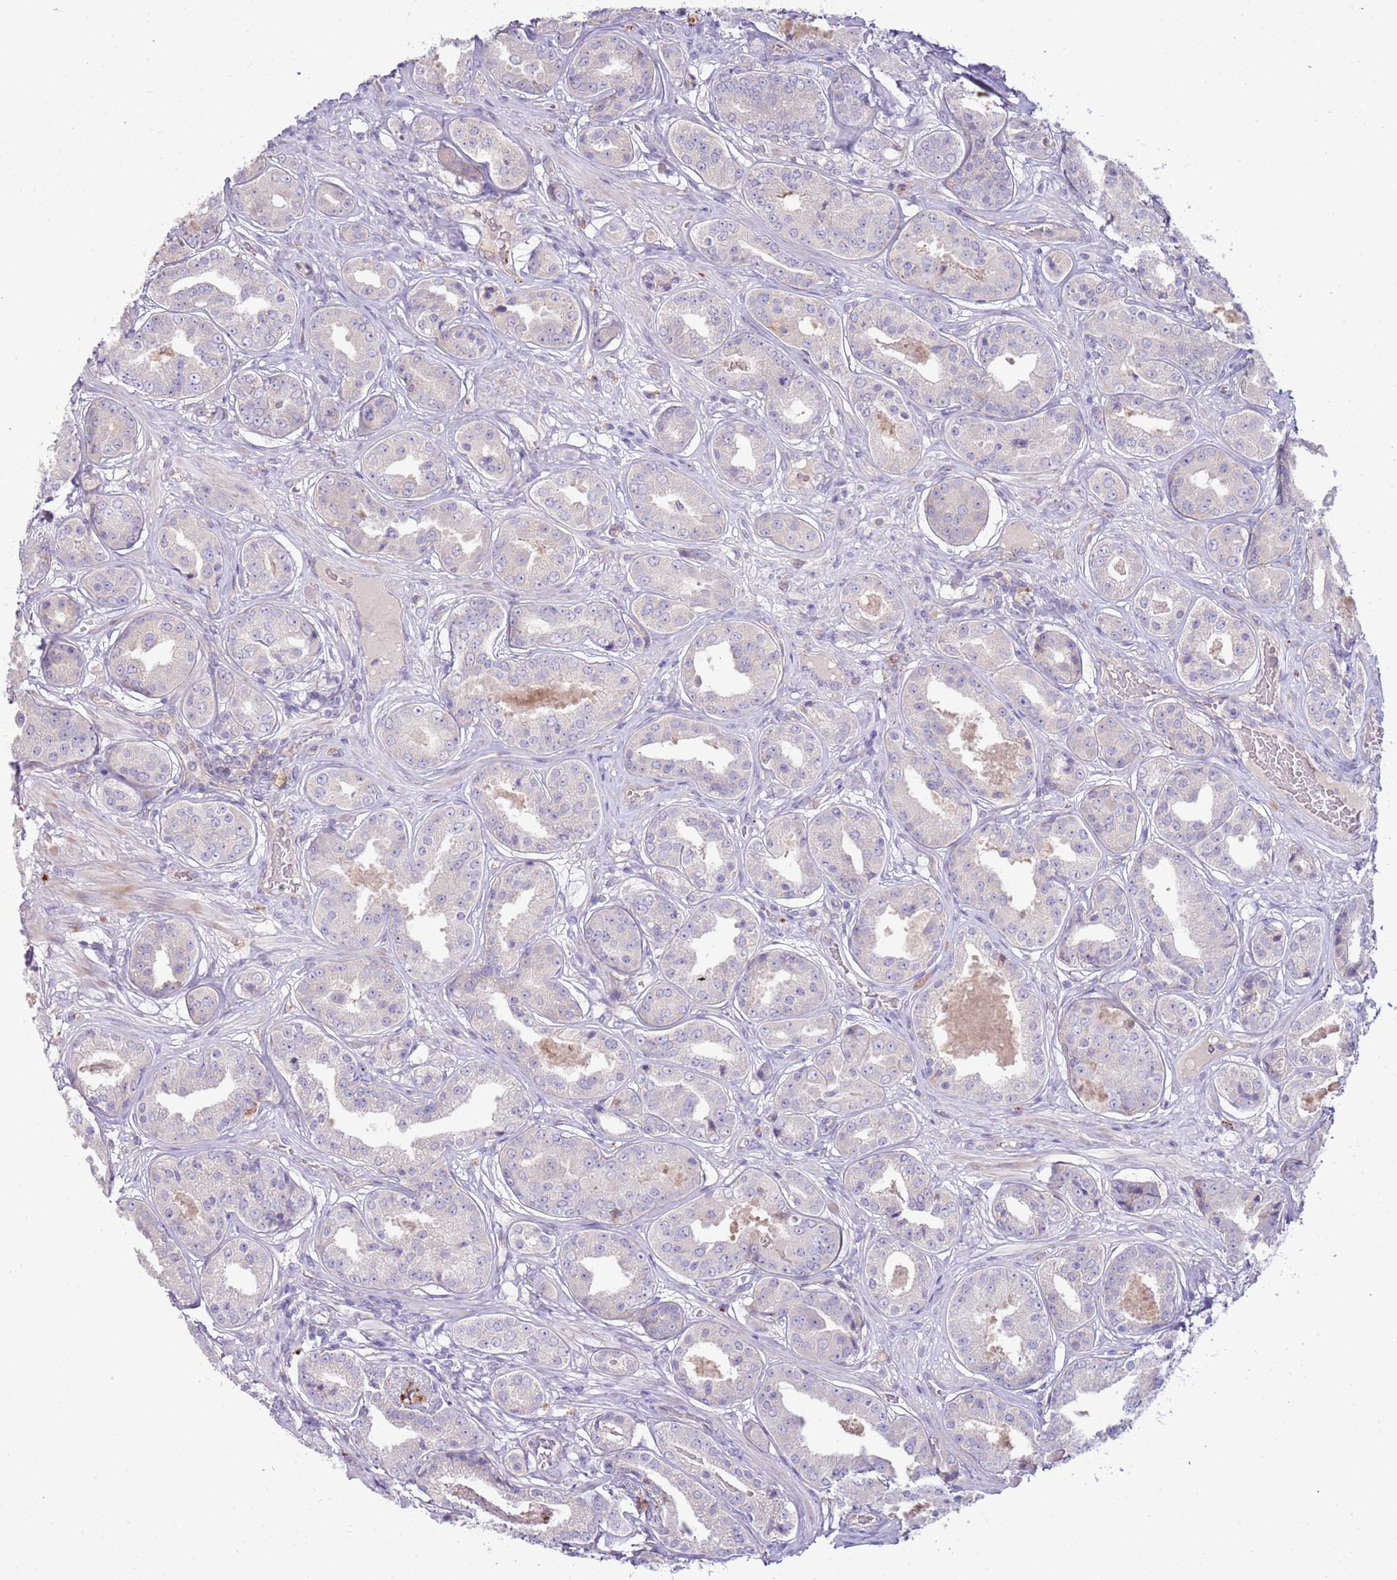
{"staining": {"intensity": "negative", "quantity": "none", "location": "none"}, "tissue": "prostate cancer", "cell_type": "Tumor cells", "image_type": "cancer", "snomed": [{"axis": "morphology", "description": "Adenocarcinoma, High grade"}, {"axis": "topography", "description": "Prostate"}], "caption": "Tumor cells show no significant protein expression in prostate cancer. Nuclei are stained in blue.", "gene": "ABHD17A", "patient": {"sex": "male", "age": 63}}